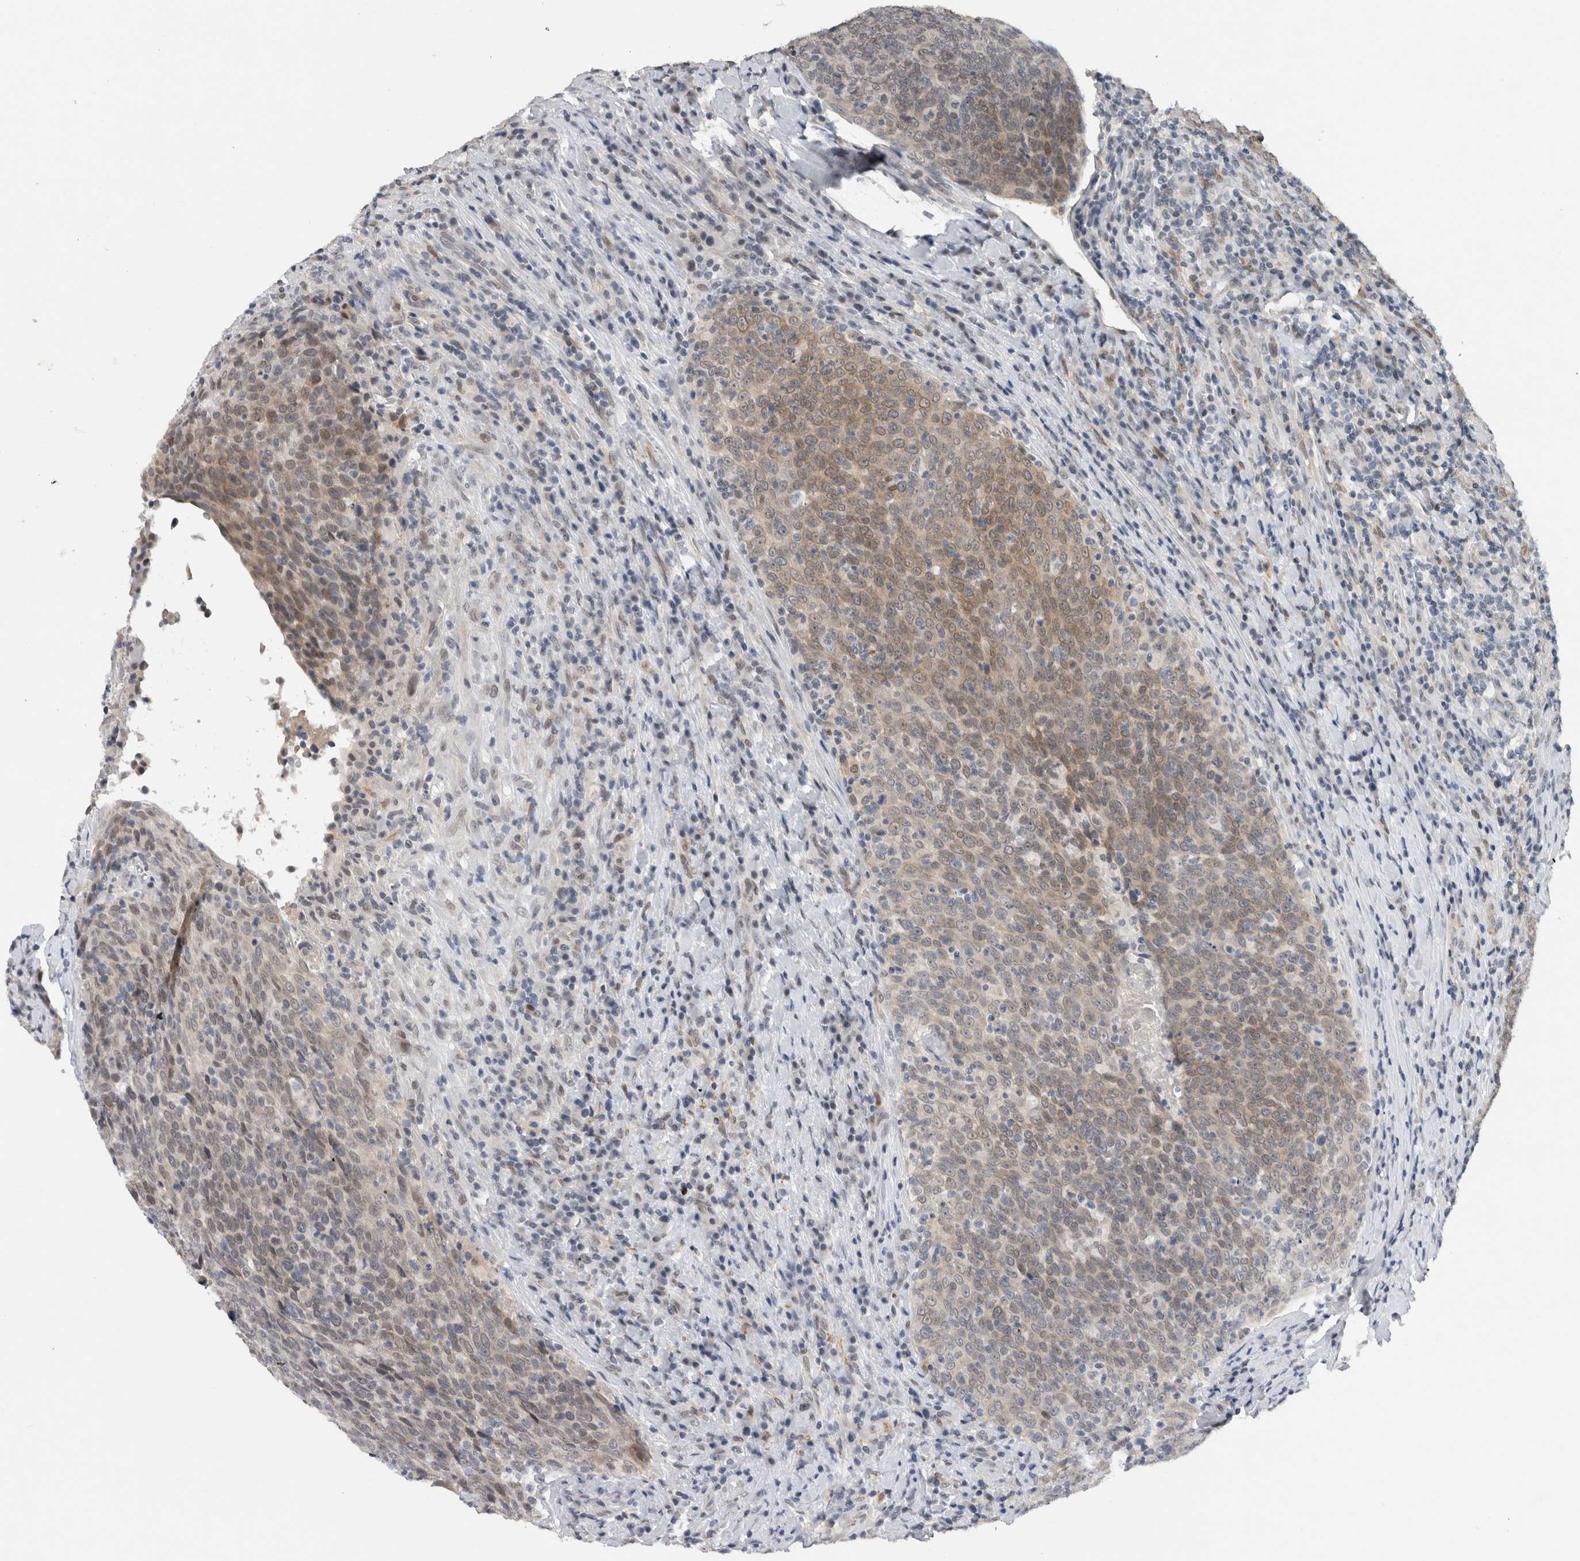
{"staining": {"intensity": "weak", "quantity": "25%-75%", "location": "cytoplasmic/membranous"}, "tissue": "head and neck cancer", "cell_type": "Tumor cells", "image_type": "cancer", "snomed": [{"axis": "morphology", "description": "Squamous cell carcinoma, NOS"}, {"axis": "morphology", "description": "Squamous cell carcinoma, metastatic, NOS"}, {"axis": "topography", "description": "Lymph node"}, {"axis": "topography", "description": "Head-Neck"}], "caption": "Immunohistochemical staining of human head and neck cancer demonstrates low levels of weak cytoplasmic/membranous protein expression in about 25%-75% of tumor cells. The staining was performed using DAB, with brown indicating positive protein expression. Nuclei are stained blue with hematoxylin.", "gene": "PRXL2A", "patient": {"sex": "male", "age": 62}}